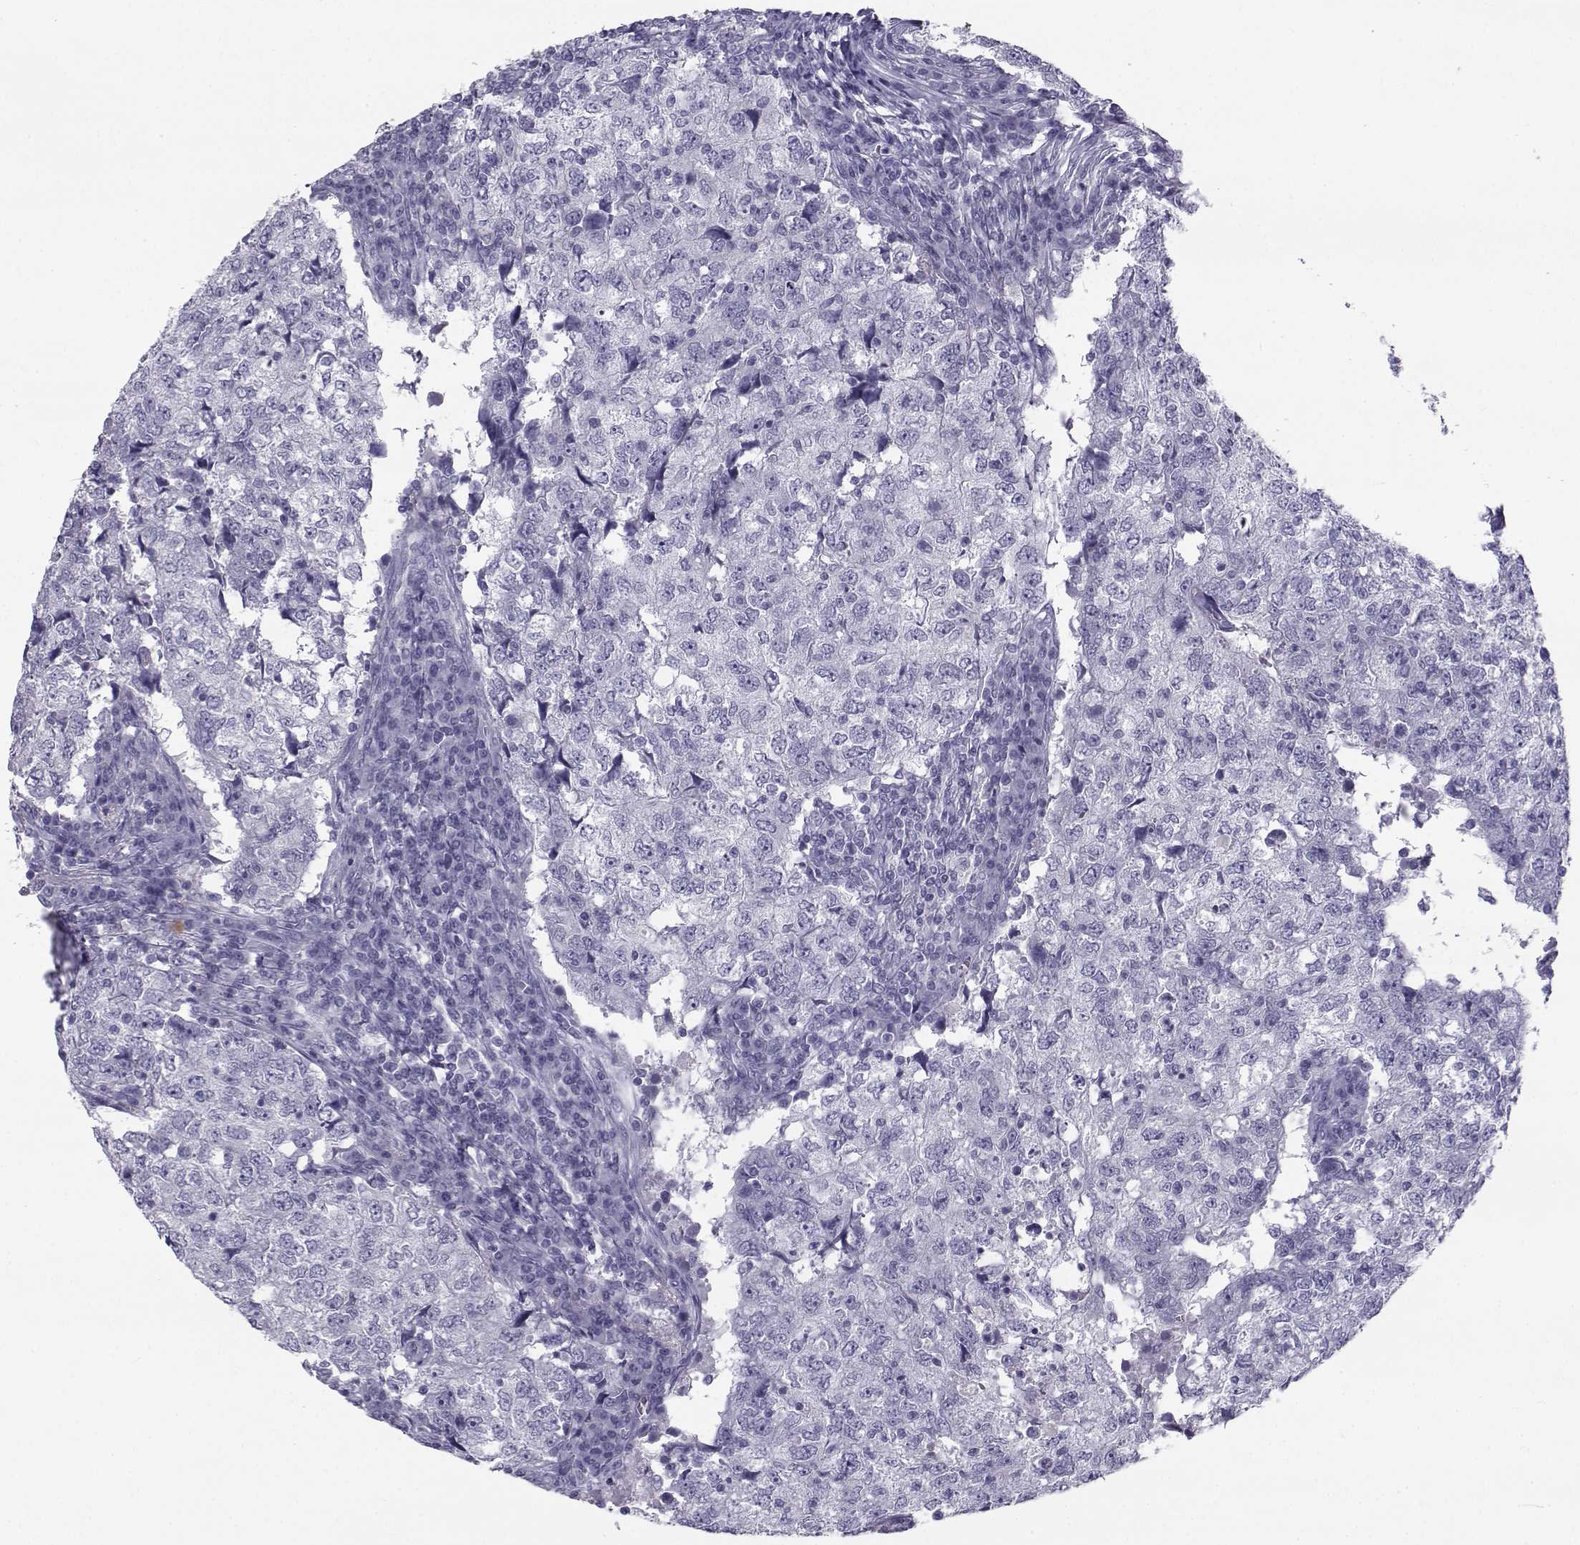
{"staining": {"intensity": "negative", "quantity": "none", "location": "none"}, "tissue": "breast cancer", "cell_type": "Tumor cells", "image_type": "cancer", "snomed": [{"axis": "morphology", "description": "Duct carcinoma"}, {"axis": "topography", "description": "Breast"}], "caption": "Immunohistochemistry (IHC) micrograph of neoplastic tissue: breast infiltrating ductal carcinoma stained with DAB (3,3'-diaminobenzidine) displays no significant protein staining in tumor cells.", "gene": "PCSK1N", "patient": {"sex": "female", "age": 30}}